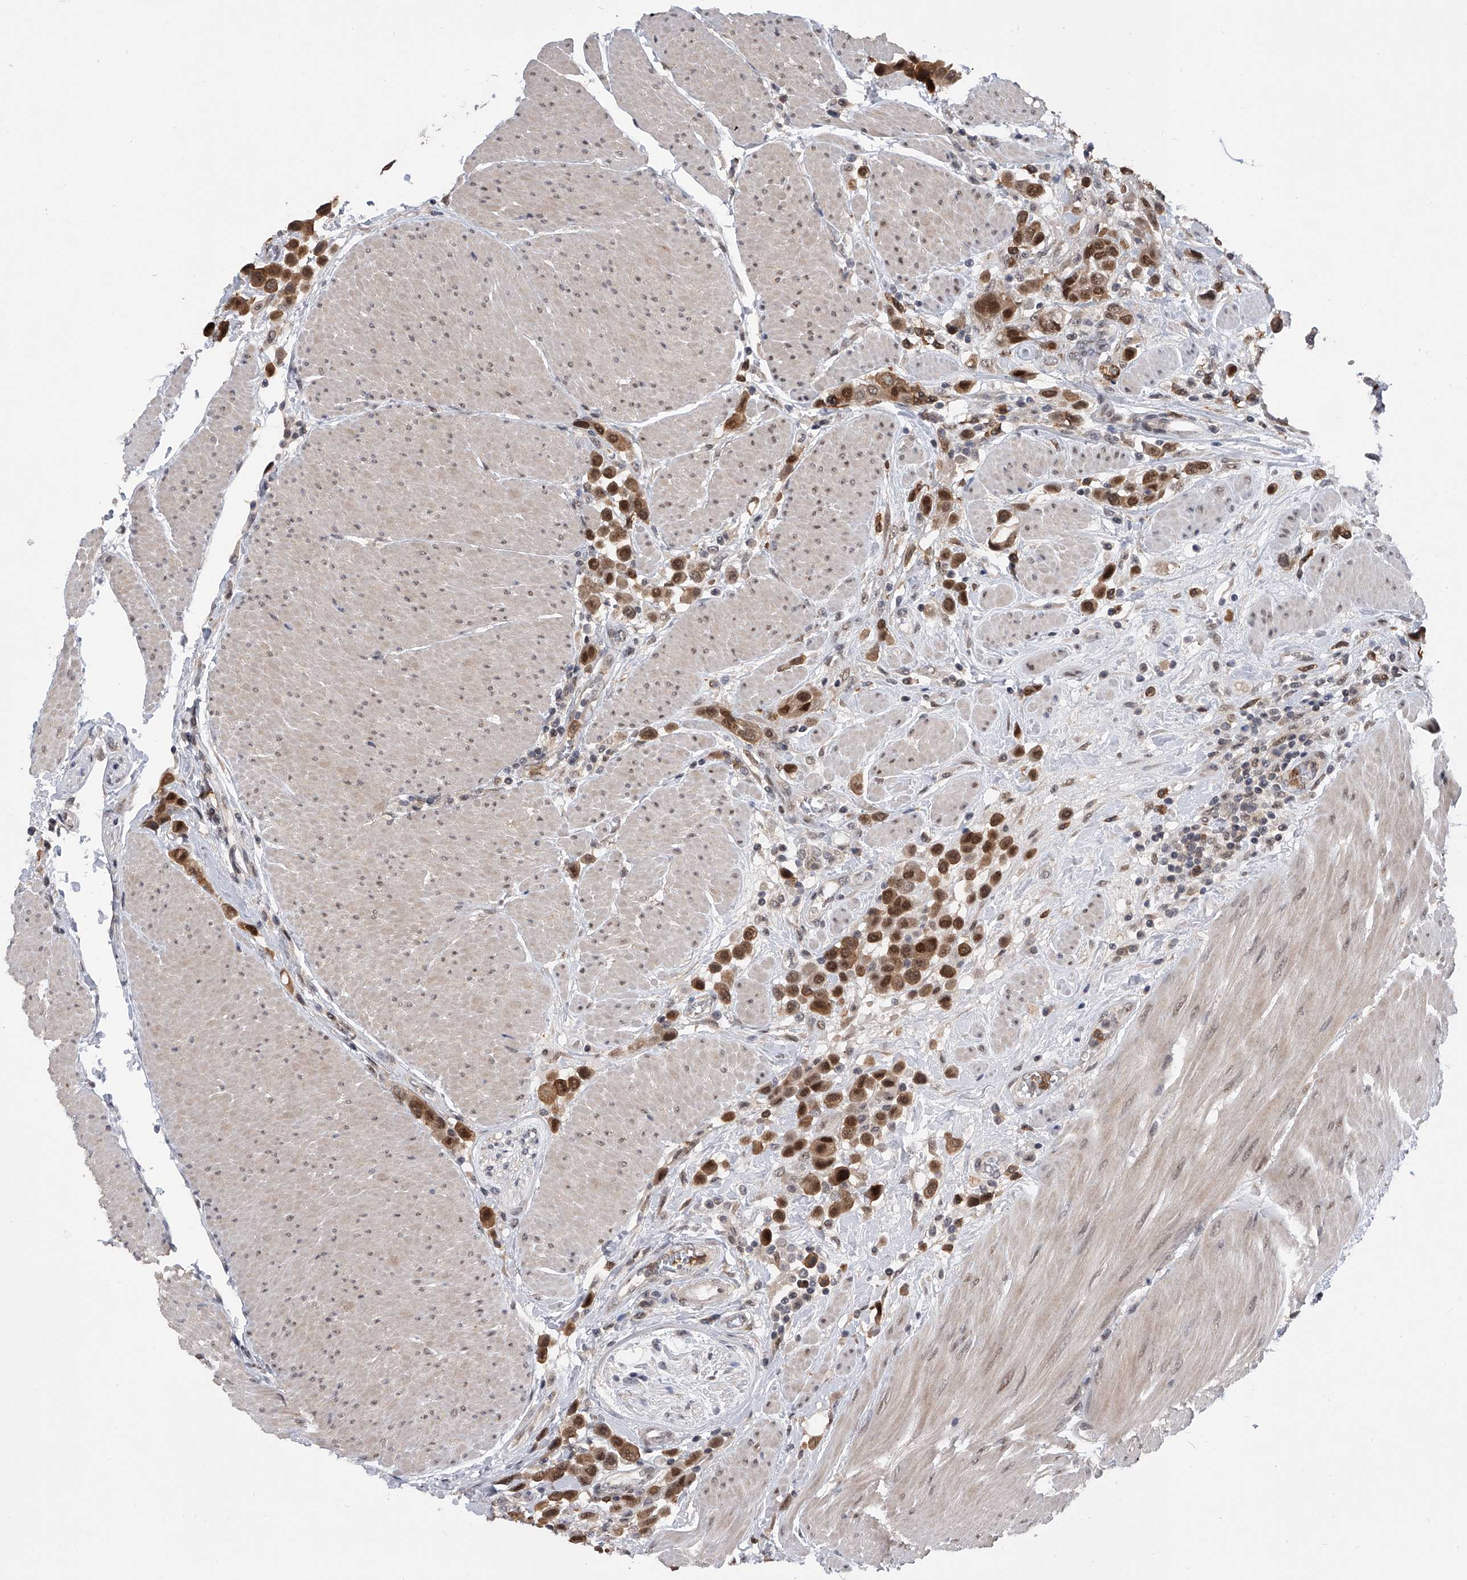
{"staining": {"intensity": "strong", "quantity": ">75%", "location": "cytoplasmic/membranous,nuclear"}, "tissue": "urothelial cancer", "cell_type": "Tumor cells", "image_type": "cancer", "snomed": [{"axis": "morphology", "description": "Urothelial carcinoma, High grade"}, {"axis": "topography", "description": "Urinary bladder"}], "caption": "About >75% of tumor cells in human urothelial carcinoma (high-grade) demonstrate strong cytoplasmic/membranous and nuclear protein staining as visualized by brown immunohistochemical staining.", "gene": "BHLHE23", "patient": {"sex": "male", "age": 50}}